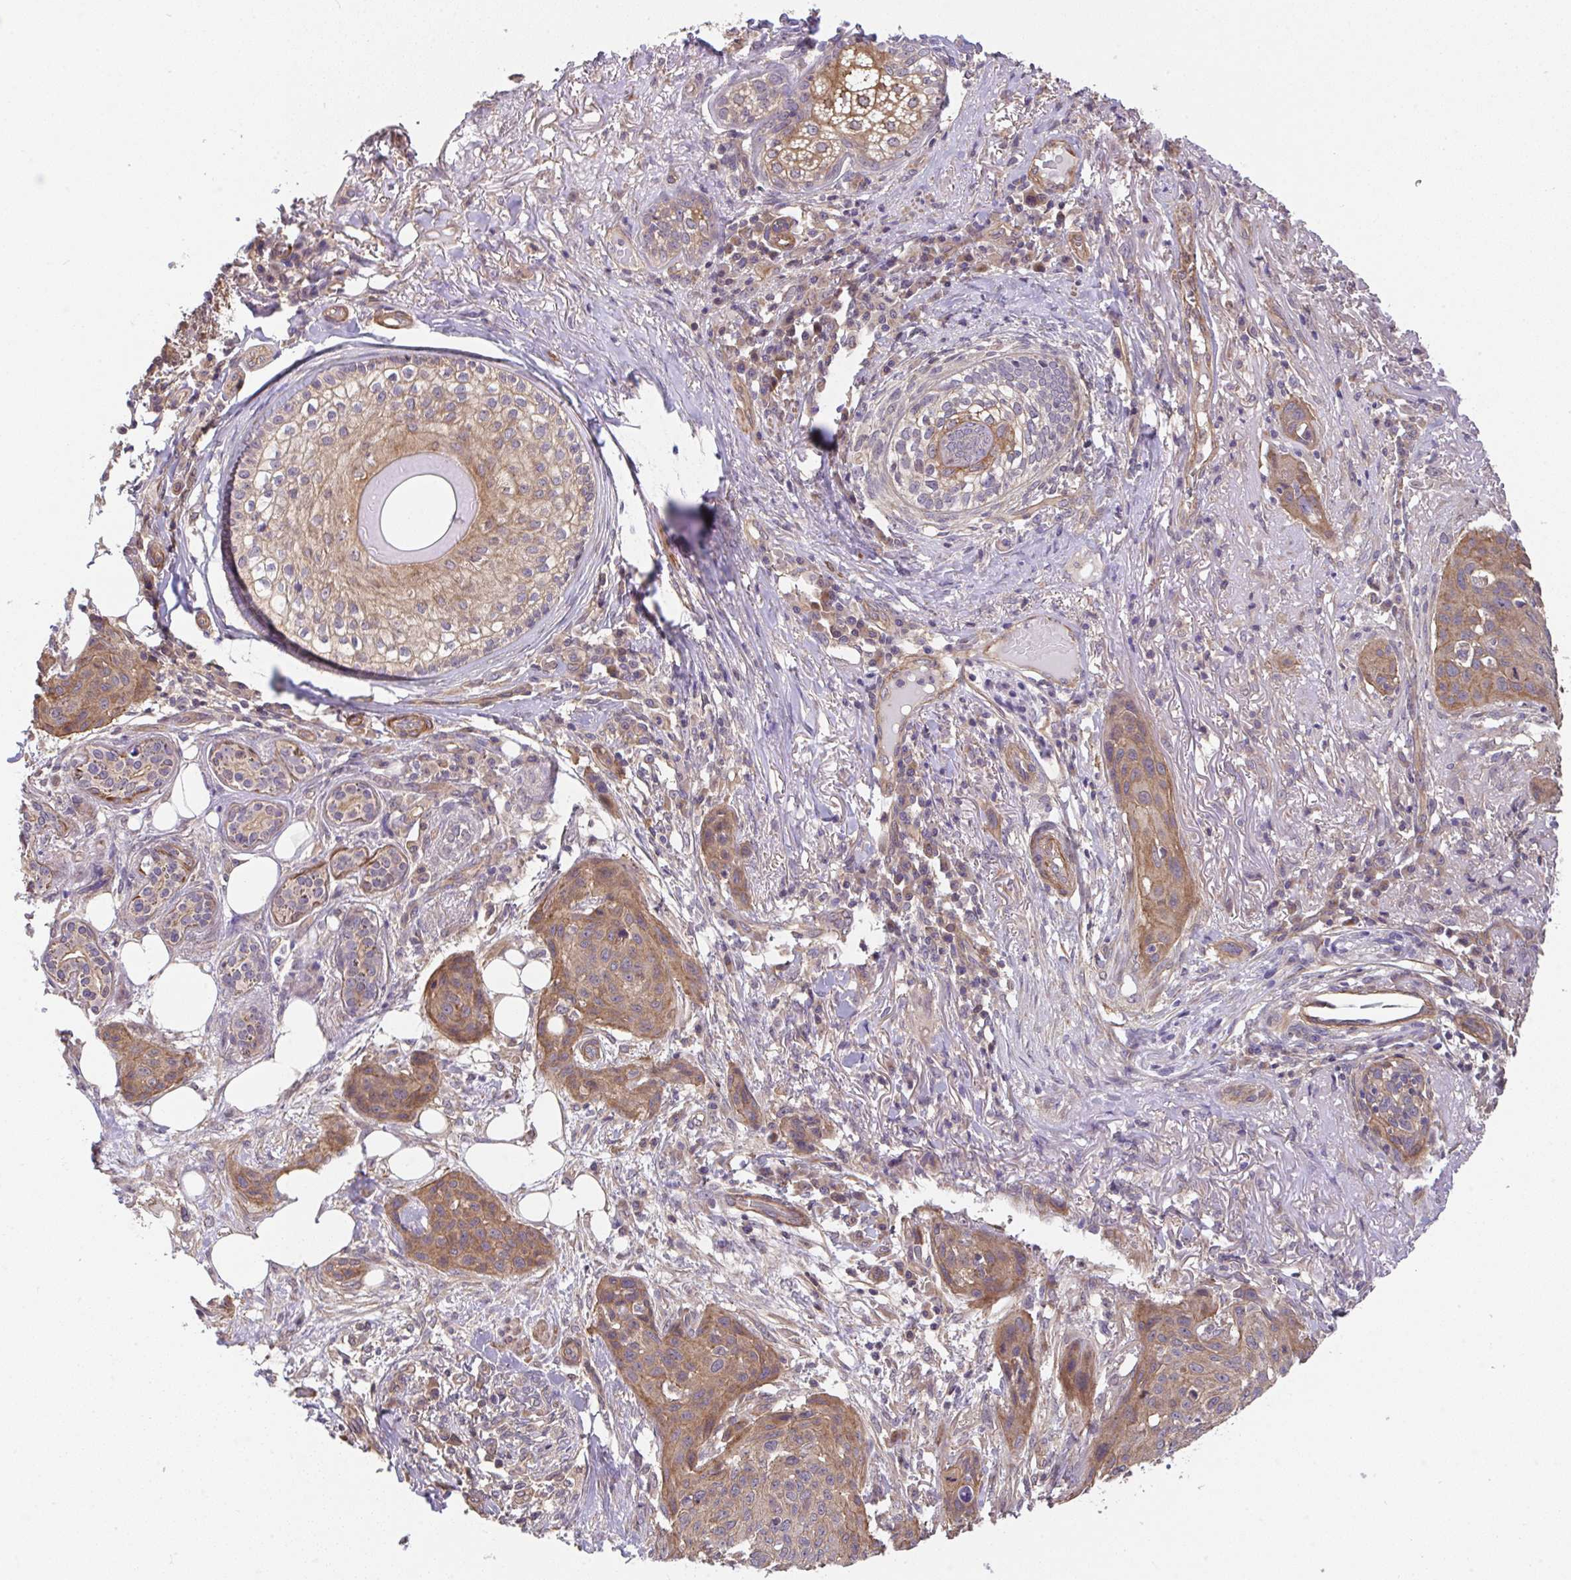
{"staining": {"intensity": "moderate", "quantity": "25%-75%", "location": "cytoplasmic/membranous"}, "tissue": "skin cancer", "cell_type": "Tumor cells", "image_type": "cancer", "snomed": [{"axis": "morphology", "description": "Squamous cell carcinoma, NOS"}, {"axis": "topography", "description": "Skin"}], "caption": "A brown stain shows moderate cytoplasmic/membranous positivity of a protein in skin cancer tumor cells. Ihc stains the protein in brown and the nuclei are stained blue.", "gene": "ZNF696", "patient": {"sex": "female", "age": 87}}